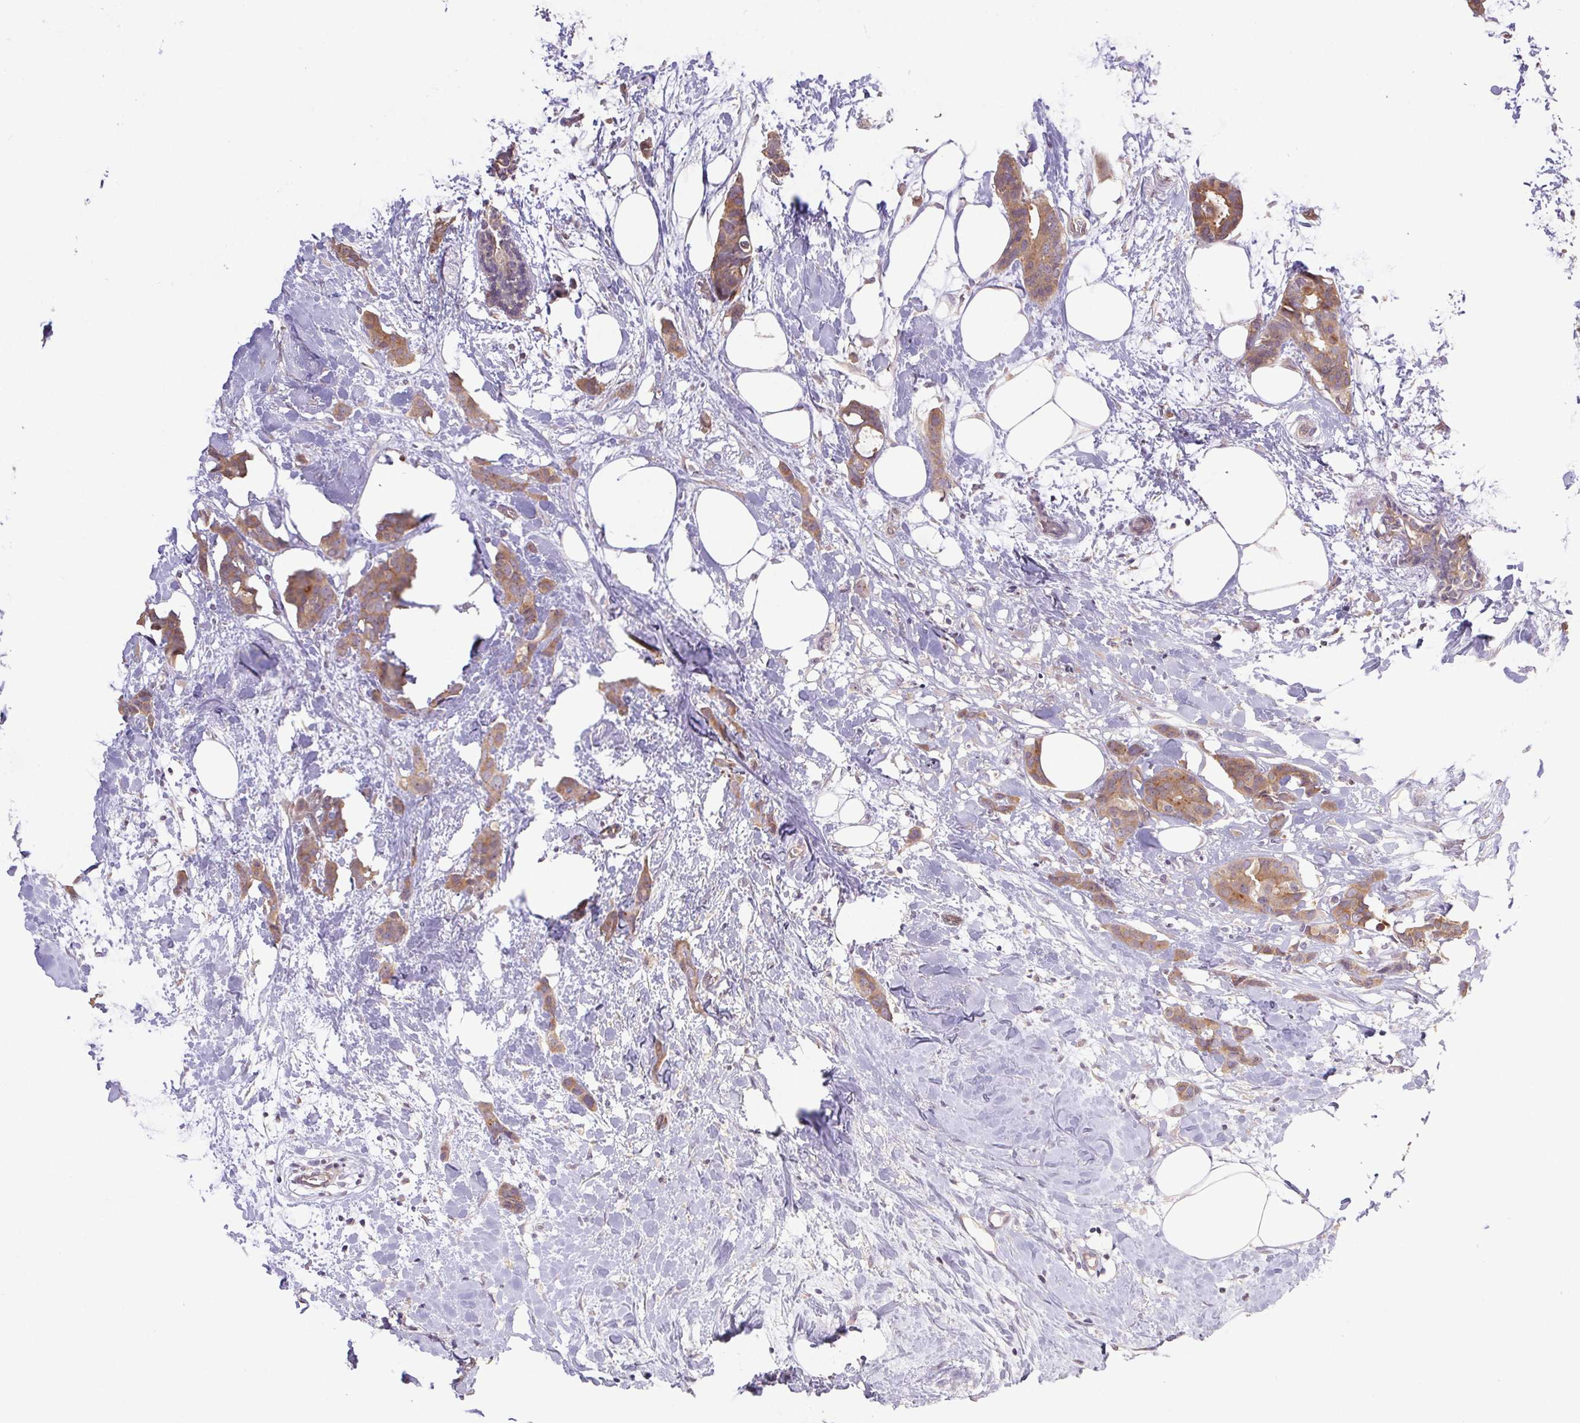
{"staining": {"intensity": "moderate", "quantity": ">75%", "location": "cytoplasmic/membranous"}, "tissue": "breast cancer", "cell_type": "Tumor cells", "image_type": "cancer", "snomed": [{"axis": "morphology", "description": "Duct carcinoma"}, {"axis": "topography", "description": "Breast"}], "caption": "Intraductal carcinoma (breast) tissue exhibits moderate cytoplasmic/membranous staining in approximately >75% of tumor cells, visualized by immunohistochemistry. Immunohistochemistry (ihc) stains the protein in brown and the nuclei are stained blue.", "gene": "RAB11A", "patient": {"sex": "female", "age": 62}}